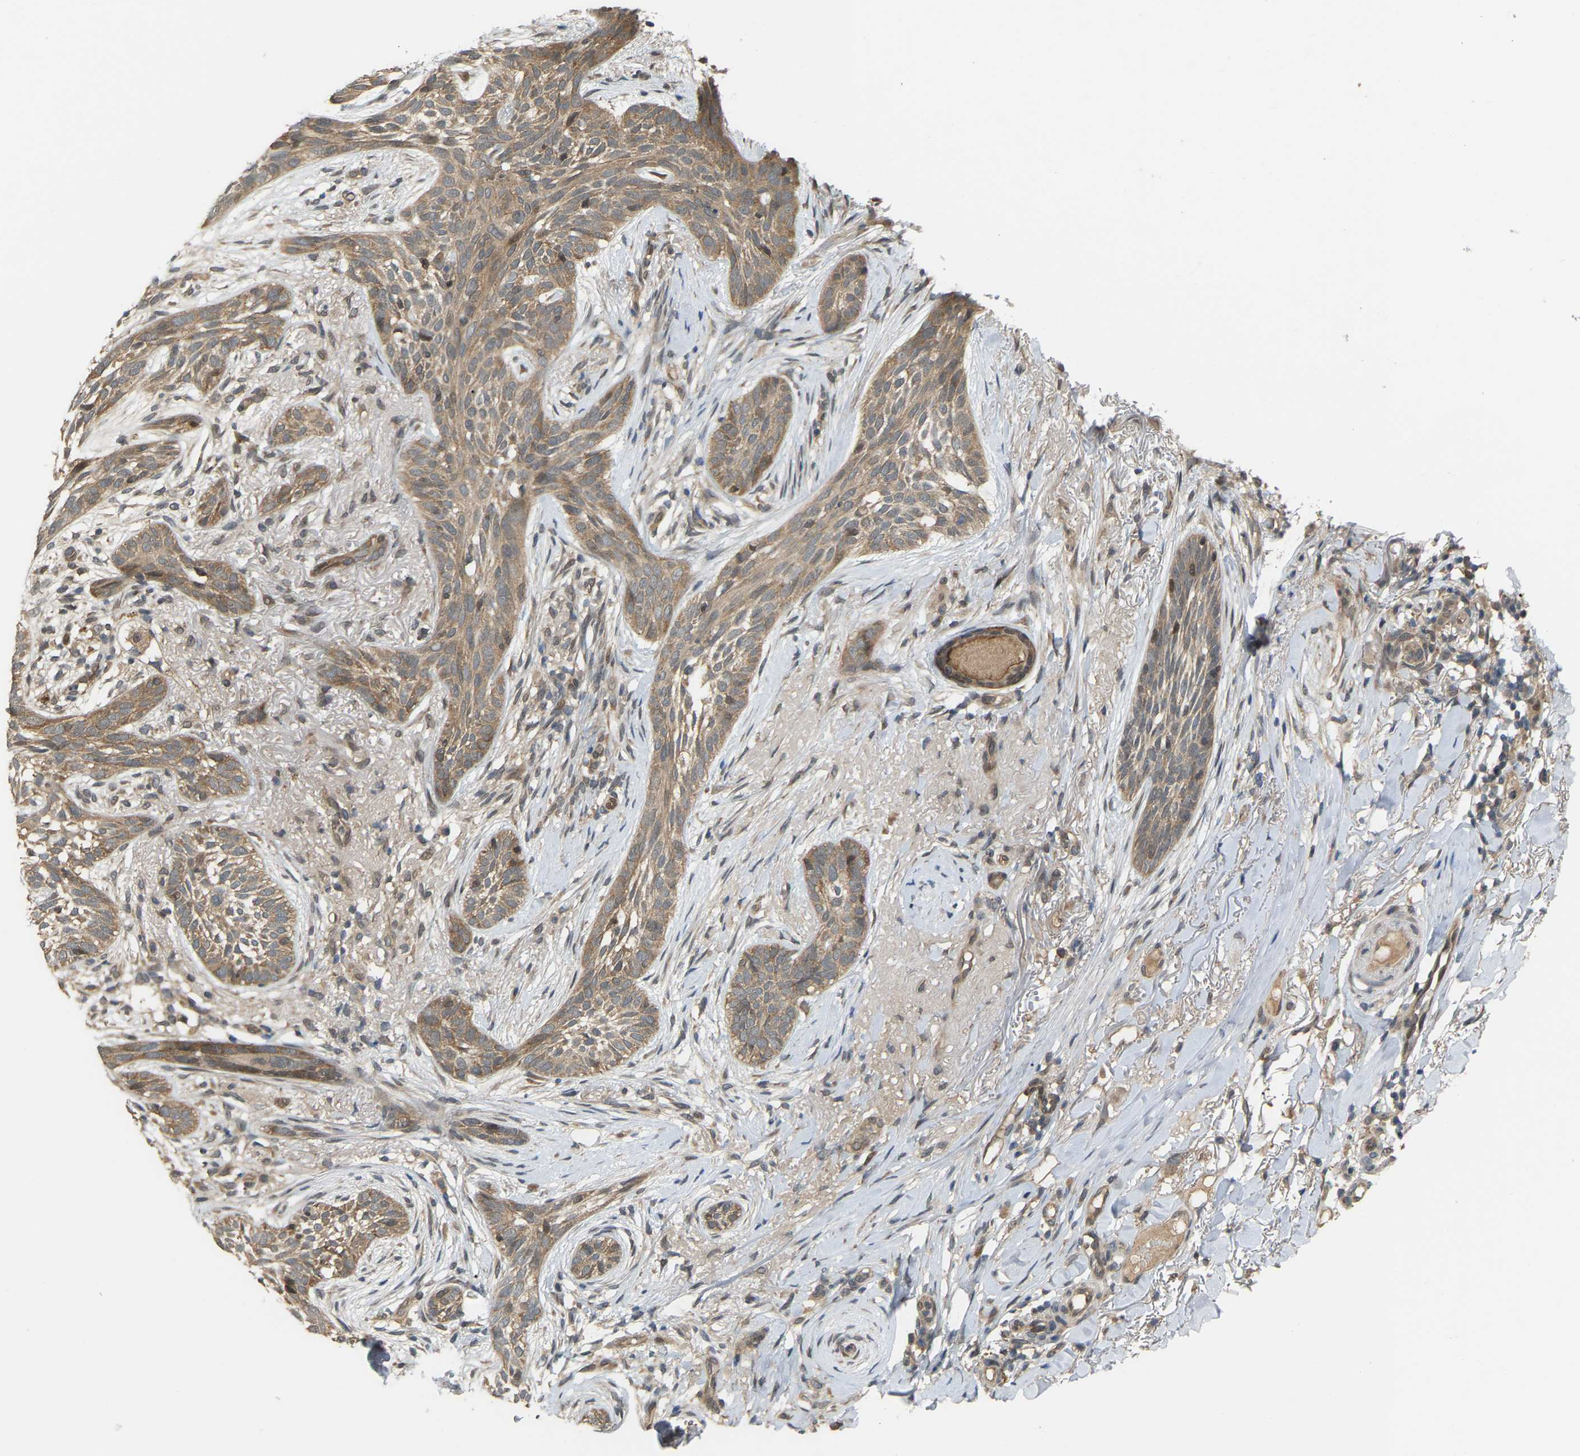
{"staining": {"intensity": "moderate", "quantity": ">75%", "location": "cytoplasmic/membranous"}, "tissue": "skin cancer", "cell_type": "Tumor cells", "image_type": "cancer", "snomed": [{"axis": "morphology", "description": "Basal cell carcinoma"}, {"axis": "topography", "description": "Skin"}], "caption": "About >75% of tumor cells in human skin basal cell carcinoma demonstrate moderate cytoplasmic/membranous protein positivity as visualized by brown immunohistochemical staining.", "gene": "CROT", "patient": {"sex": "female", "age": 88}}